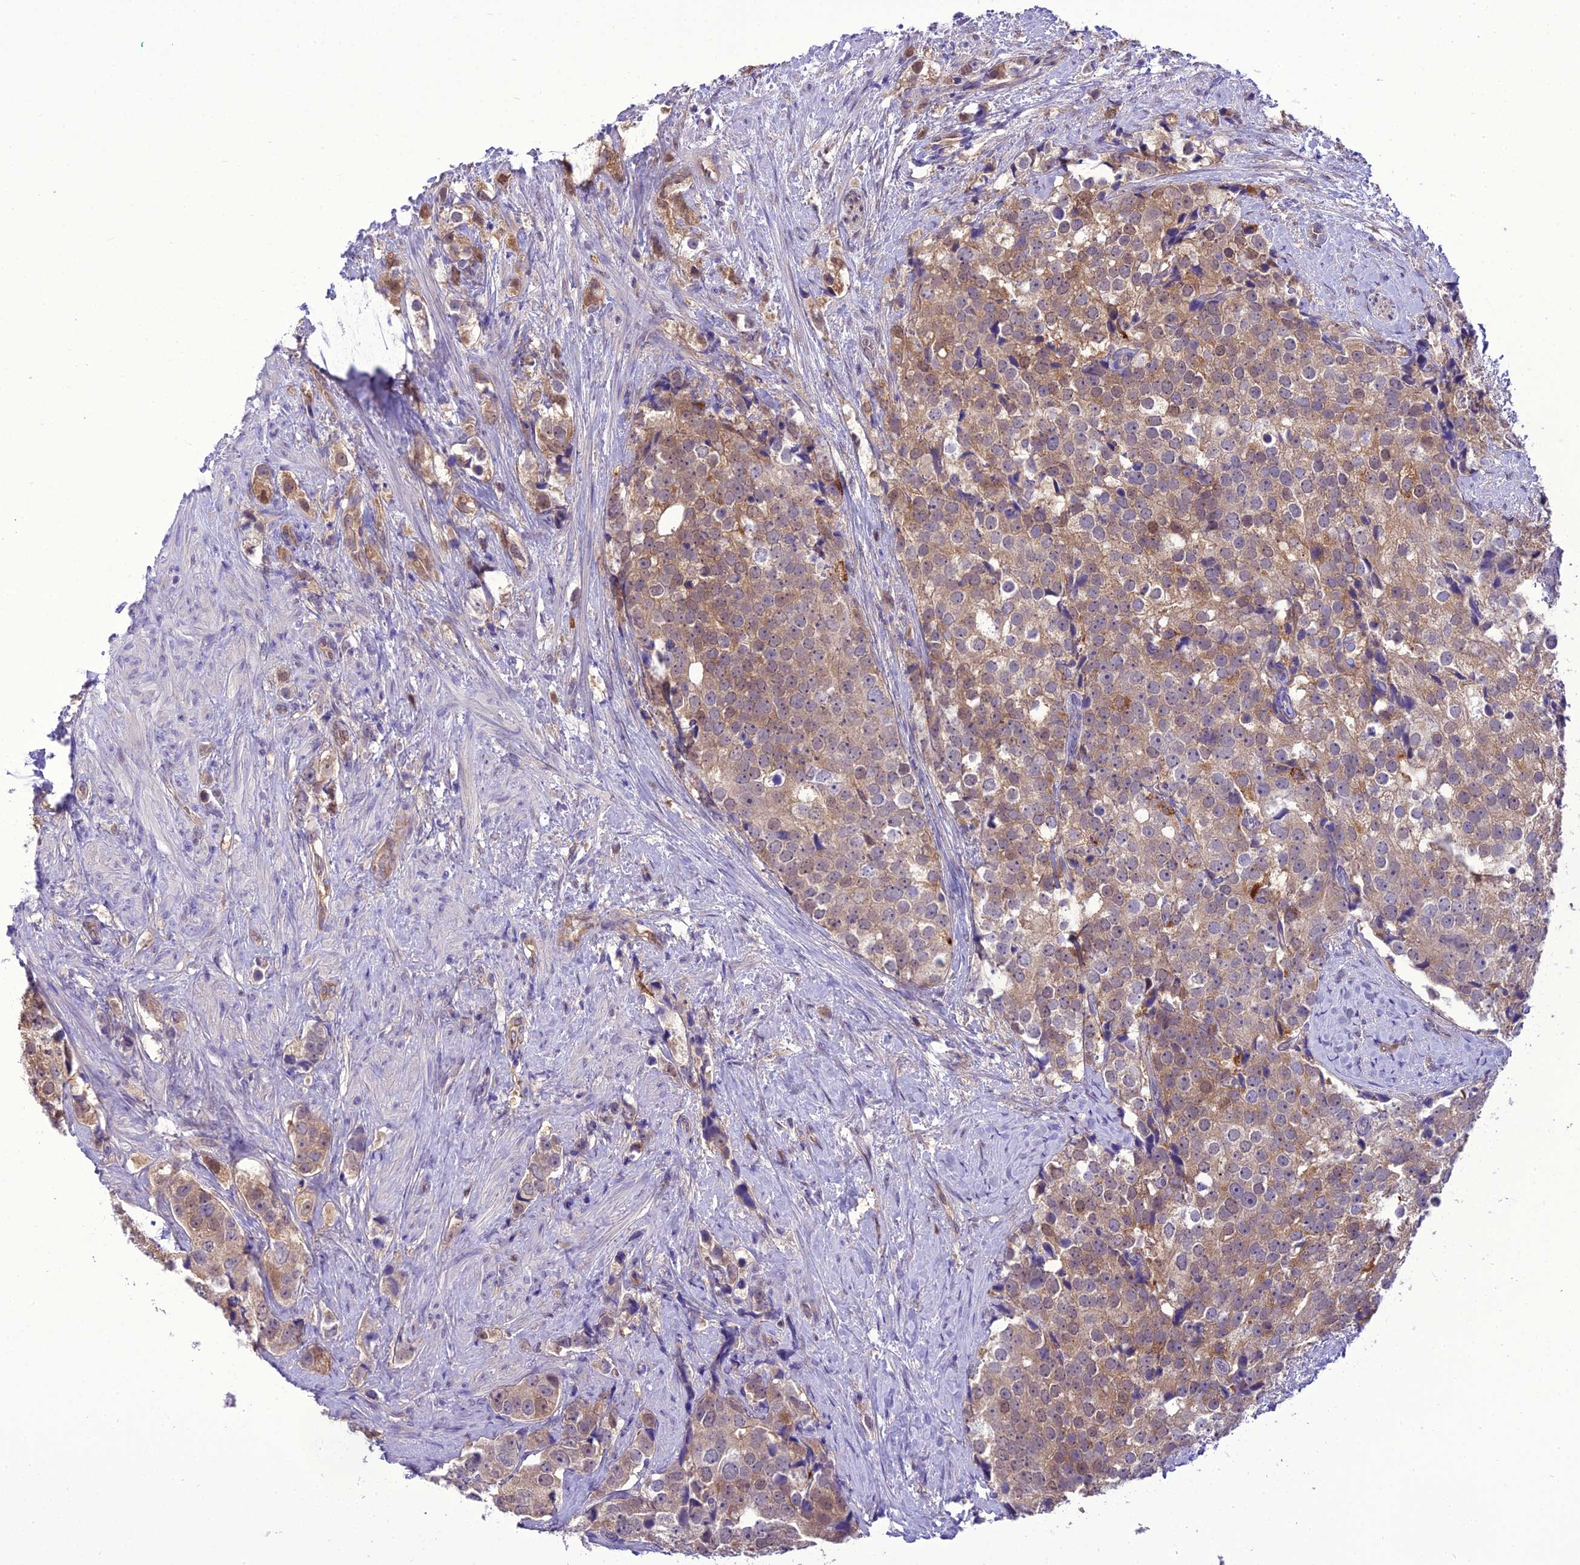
{"staining": {"intensity": "weak", "quantity": ">75%", "location": "cytoplasmic/membranous"}, "tissue": "prostate cancer", "cell_type": "Tumor cells", "image_type": "cancer", "snomed": [{"axis": "morphology", "description": "Adenocarcinoma, High grade"}, {"axis": "topography", "description": "Prostate"}], "caption": "Protein staining demonstrates weak cytoplasmic/membranous positivity in approximately >75% of tumor cells in adenocarcinoma (high-grade) (prostate).", "gene": "BORCS6", "patient": {"sex": "male", "age": 49}}